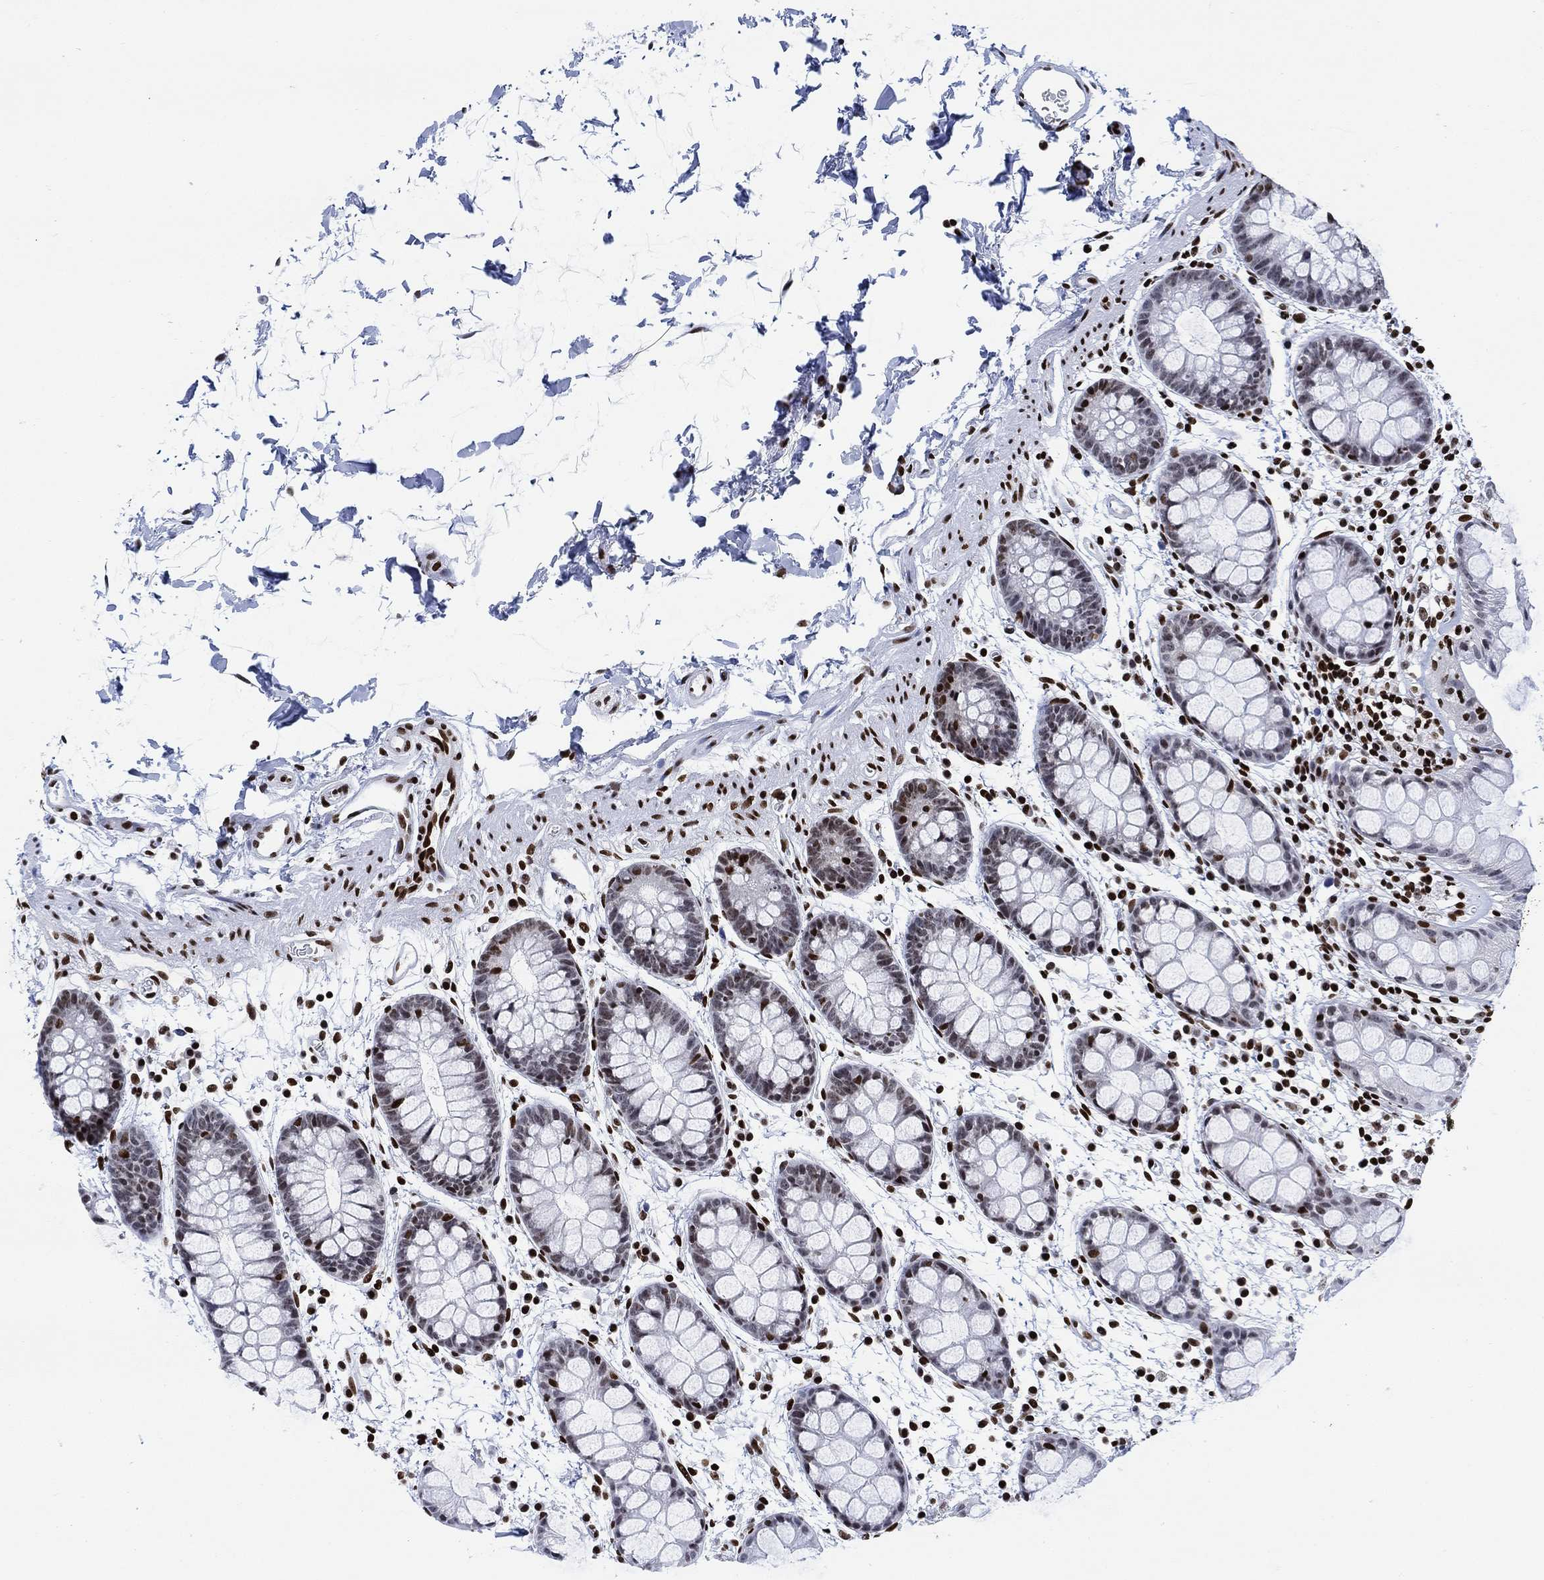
{"staining": {"intensity": "moderate", "quantity": "<25%", "location": "nuclear"}, "tissue": "rectum", "cell_type": "Glandular cells", "image_type": "normal", "snomed": [{"axis": "morphology", "description": "Normal tissue, NOS"}, {"axis": "topography", "description": "Rectum"}], "caption": "A brown stain labels moderate nuclear staining of a protein in glandular cells of normal human rectum. (brown staining indicates protein expression, while blue staining denotes nuclei).", "gene": "H1", "patient": {"sex": "male", "age": 57}}